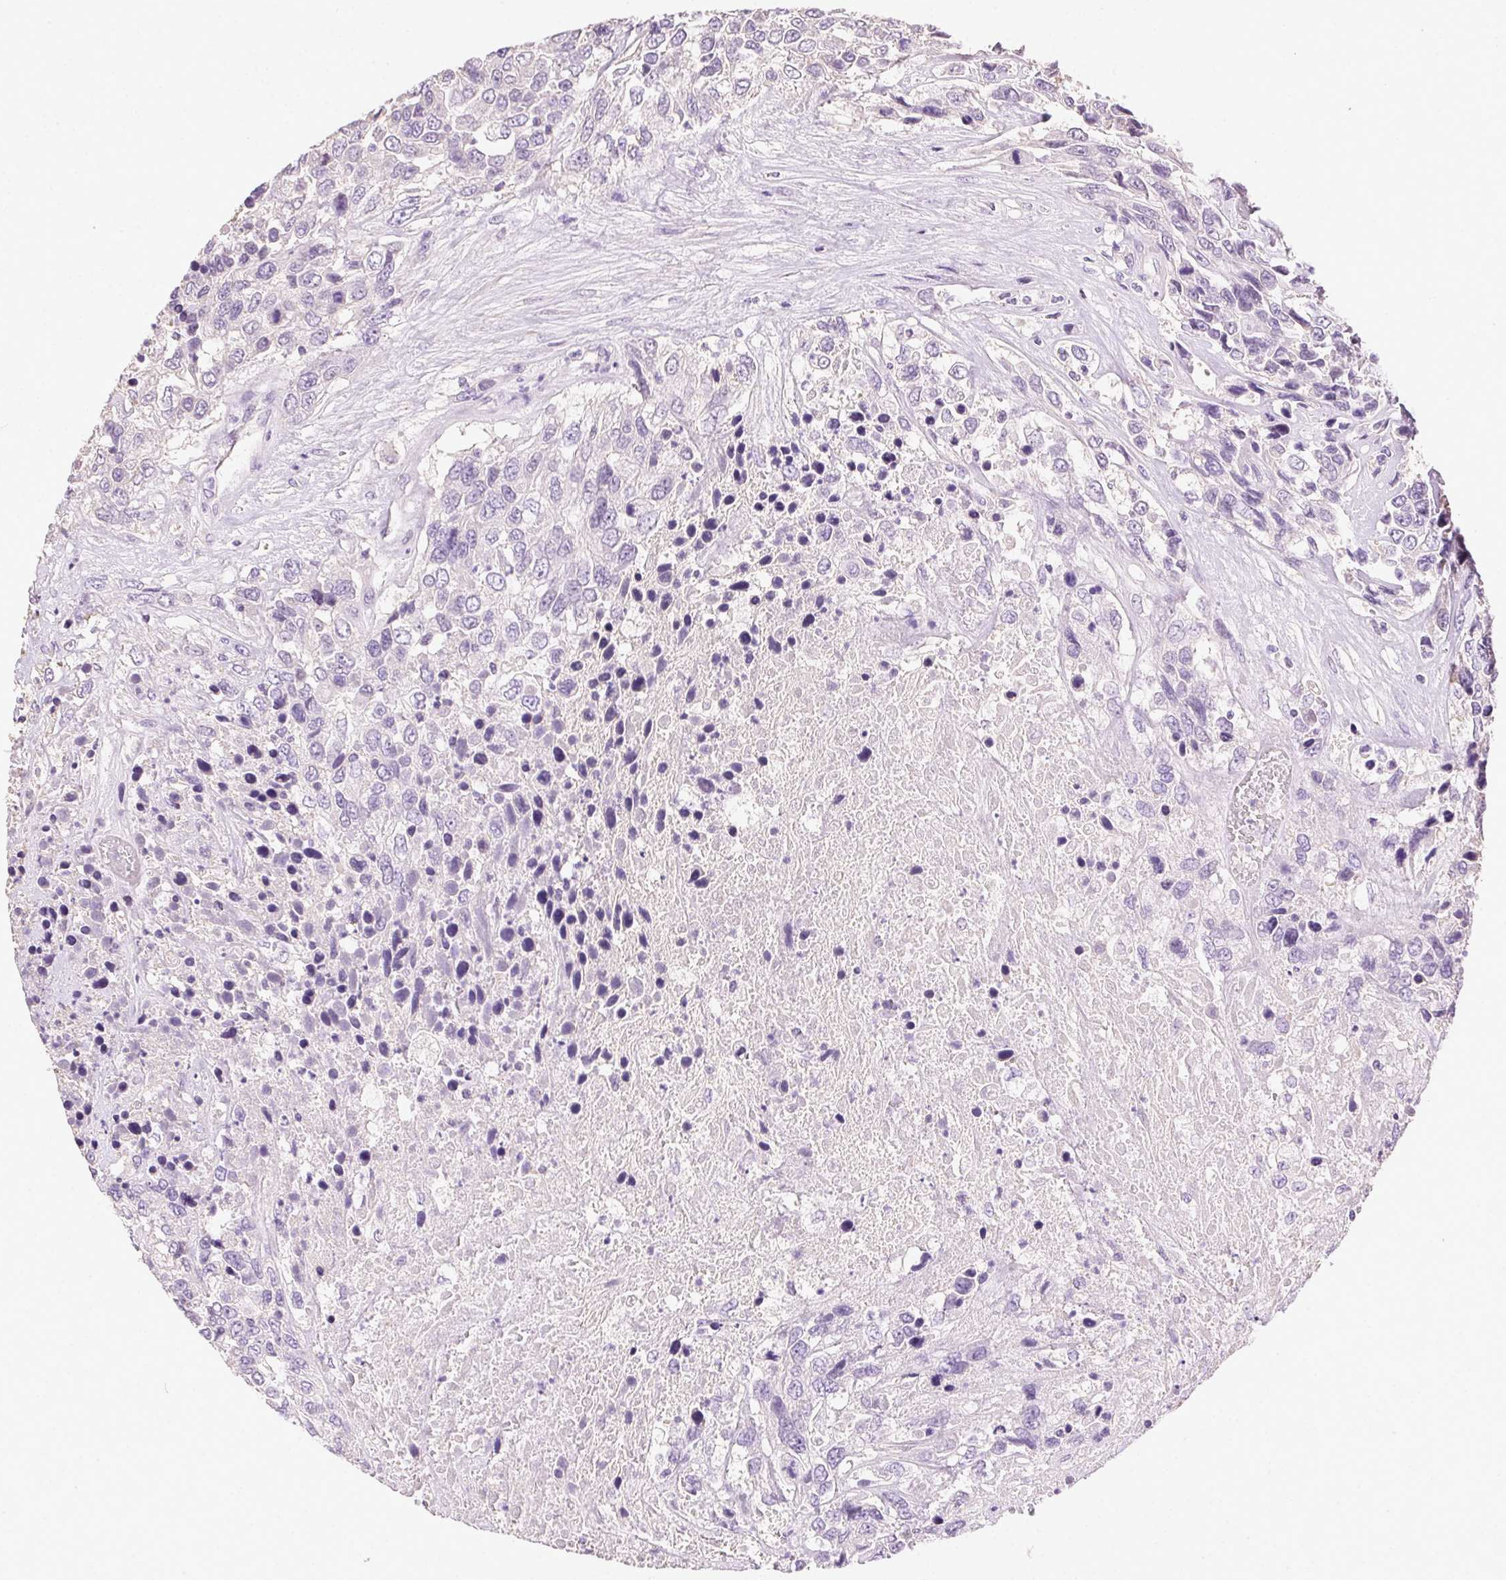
{"staining": {"intensity": "negative", "quantity": "none", "location": "none"}, "tissue": "urothelial cancer", "cell_type": "Tumor cells", "image_type": "cancer", "snomed": [{"axis": "morphology", "description": "Urothelial carcinoma, High grade"}, {"axis": "topography", "description": "Urinary bladder"}], "caption": "The image reveals no significant positivity in tumor cells of urothelial cancer.", "gene": "SYCE2", "patient": {"sex": "female", "age": 70}}